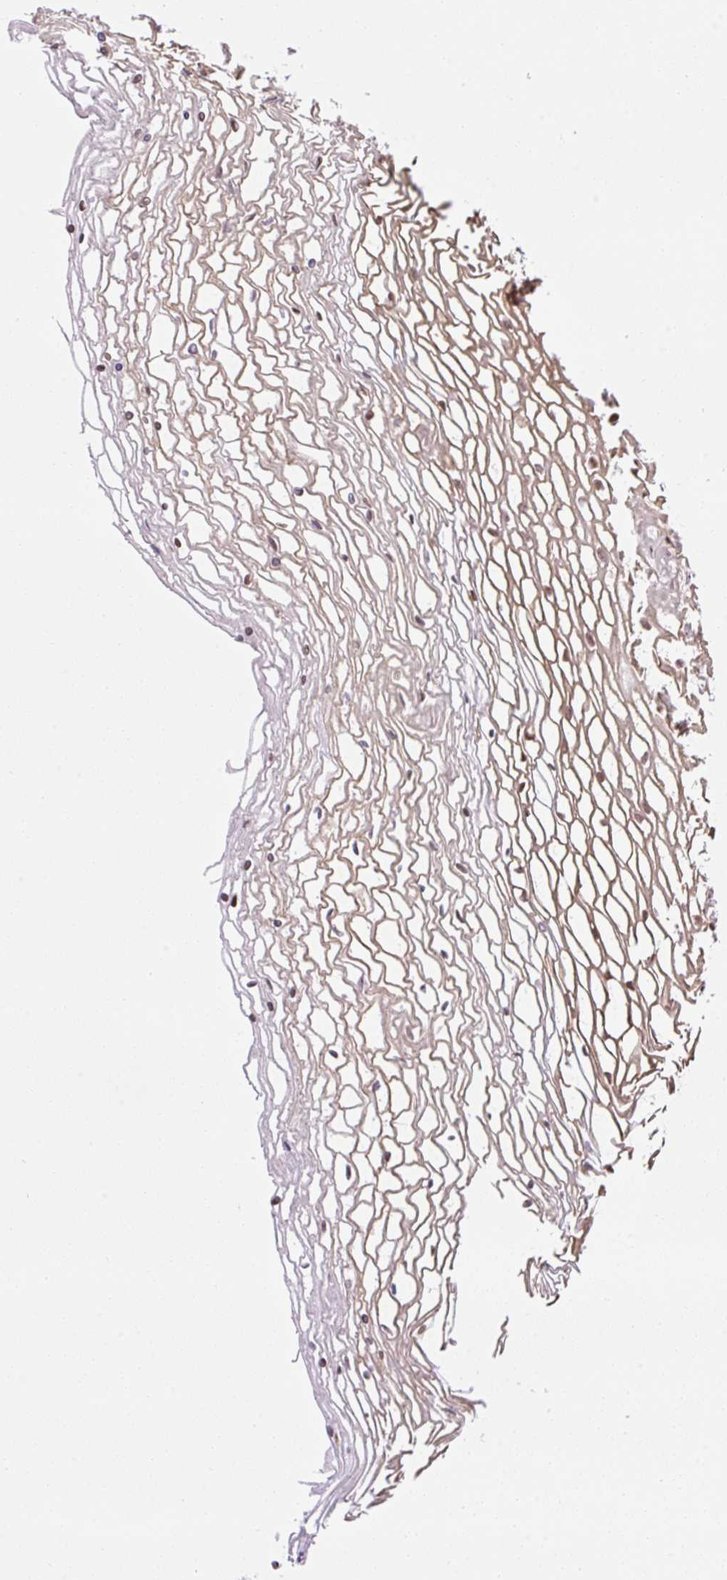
{"staining": {"intensity": "weak", "quantity": "<25%", "location": "cytoplasmic/membranous,nuclear"}, "tissue": "cervix", "cell_type": "Glandular cells", "image_type": "normal", "snomed": [{"axis": "morphology", "description": "Normal tissue, NOS"}, {"axis": "topography", "description": "Cervix"}], "caption": "An image of cervix stained for a protein shows no brown staining in glandular cells.", "gene": "ENSG00000268750", "patient": {"sex": "female", "age": 36}}